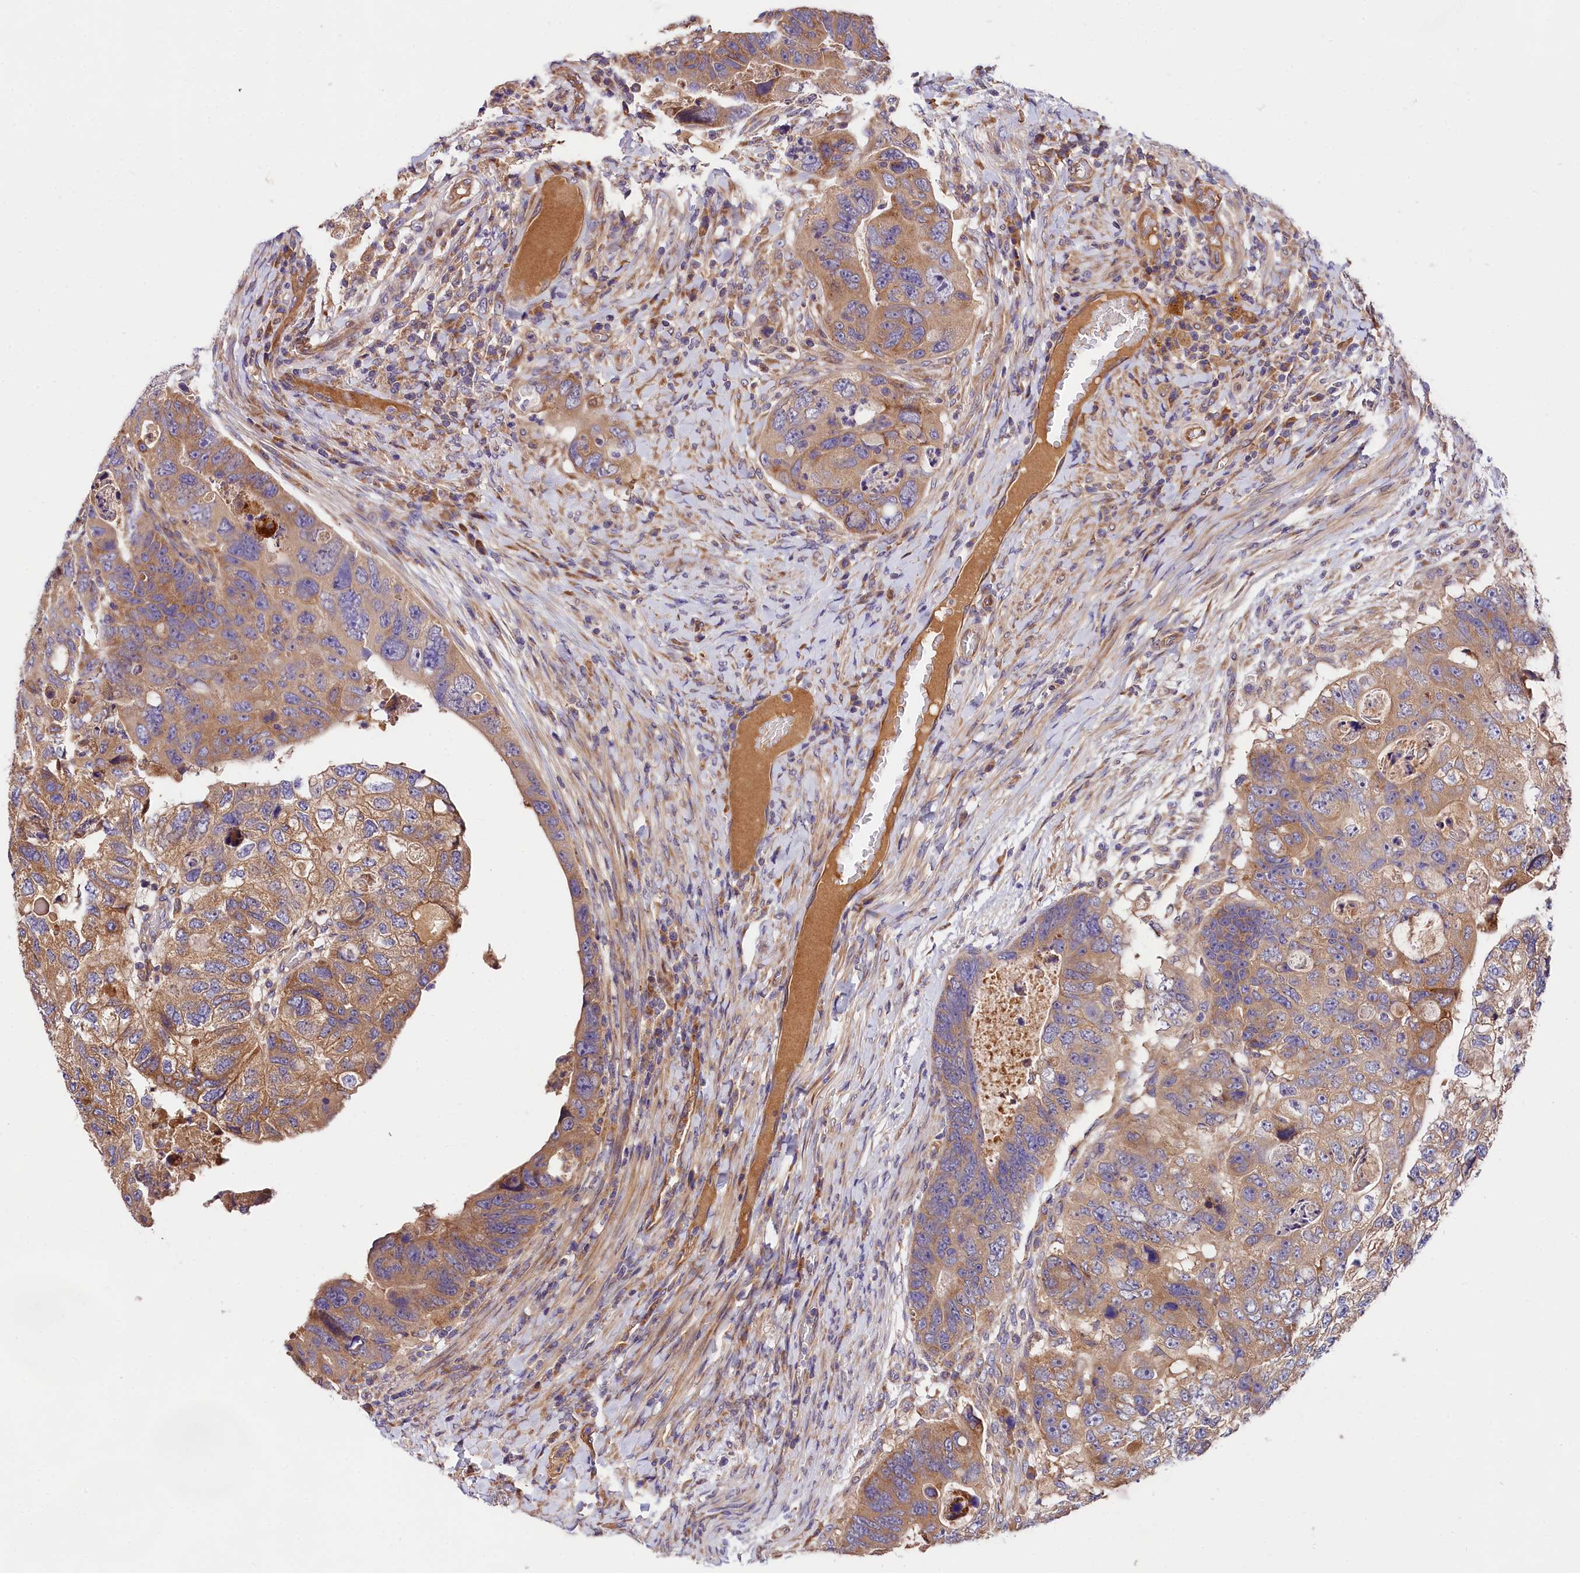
{"staining": {"intensity": "moderate", "quantity": "25%-75%", "location": "cytoplasmic/membranous"}, "tissue": "colorectal cancer", "cell_type": "Tumor cells", "image_type": "cancer", "snomed": [{"axis": "morphology", "description": "Adenocarcinoma, NOS"}, {"axis": "topography", "description": "Rectum"}], "caption": "An immunohistochemistry histopathology image of tumor tissue is shown. Protein staining in brown shows moderate cytoplasmic/membranous positivity in colorectal cancer within tumor cells.", "gene": "SPG11", "patient": {"sex": "male", "age": 59}}